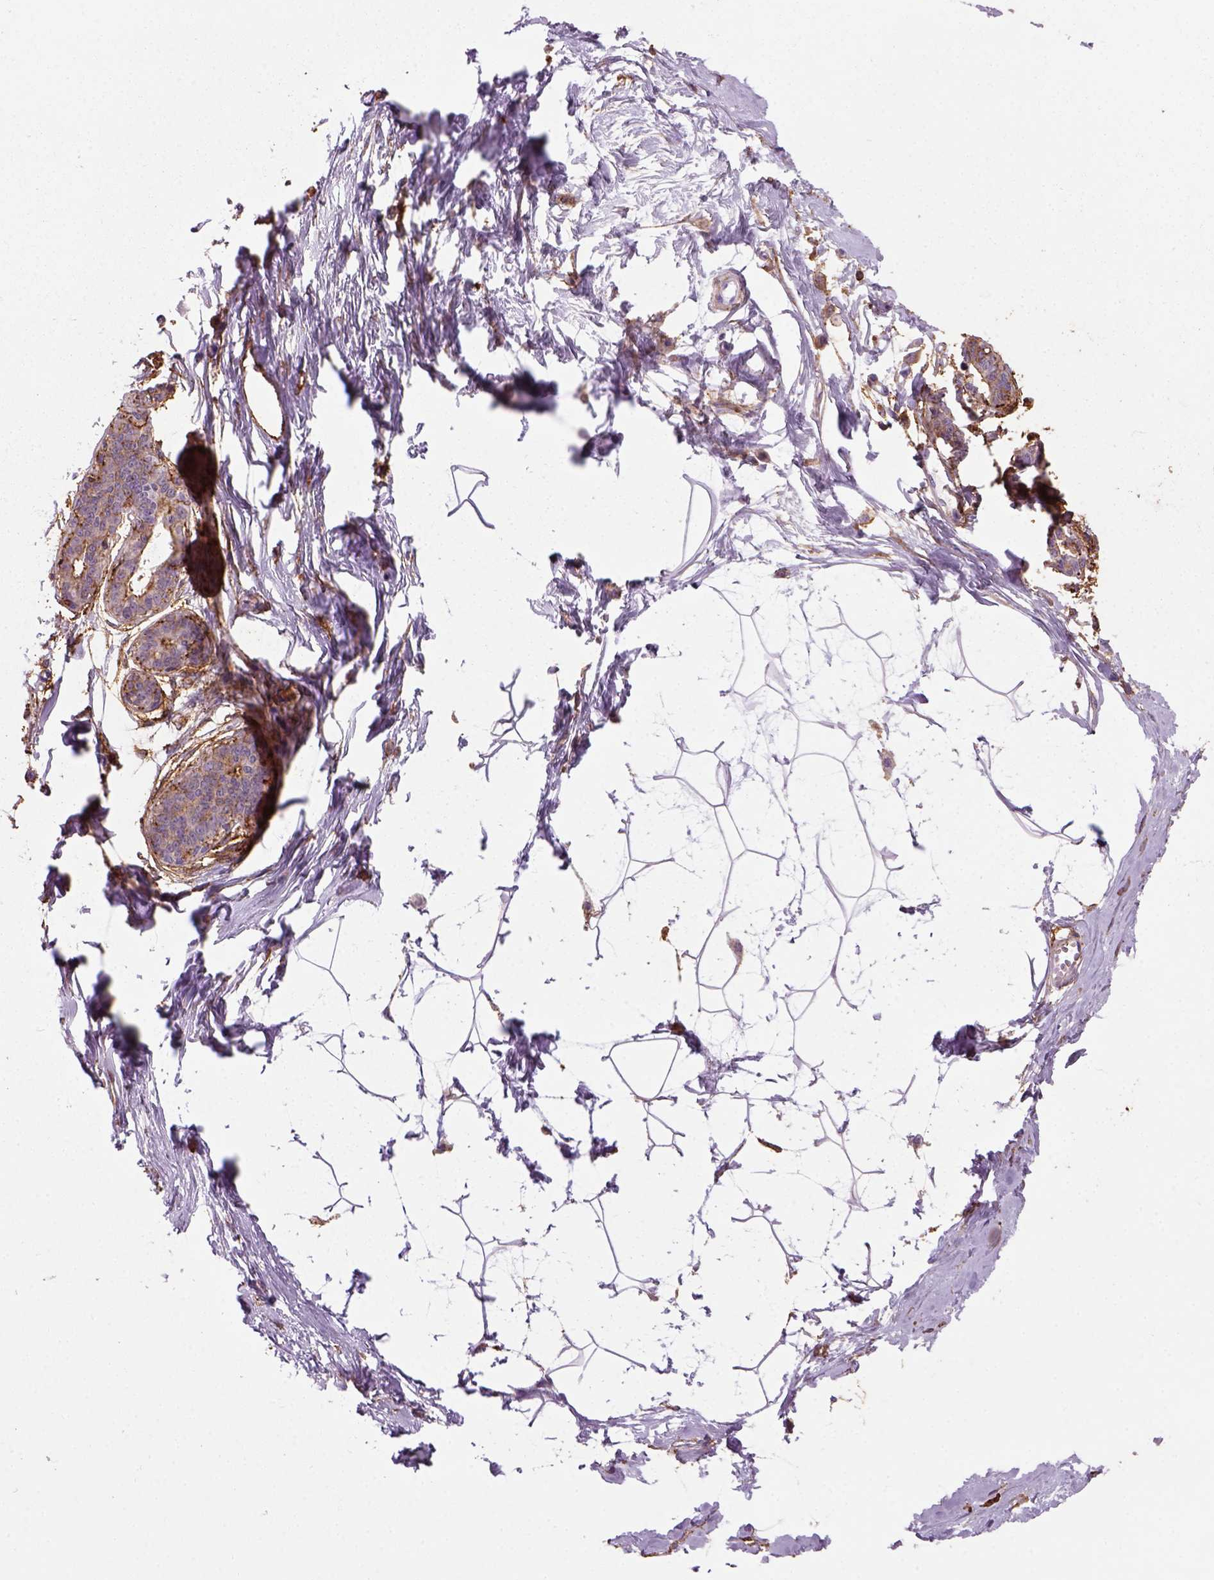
{"staining": {"intensity": "negative", "quantity": "none", "location": "none"}, "tissue": "breast", "cell_type": "Adipocytes", "image_type": "normal", "snomed": [{"axis": "morphology", "description": "Normal tissue, NOS"}, {"axis": "topography", "description": "Breast"}], "caption": "Protein analysis of unremarkable breast demonstrates no significant staining in adipocytes. Nuclei are stained in blue.", "gene": "MARCKS", "patient": {"sex": "female", "age": 45}}